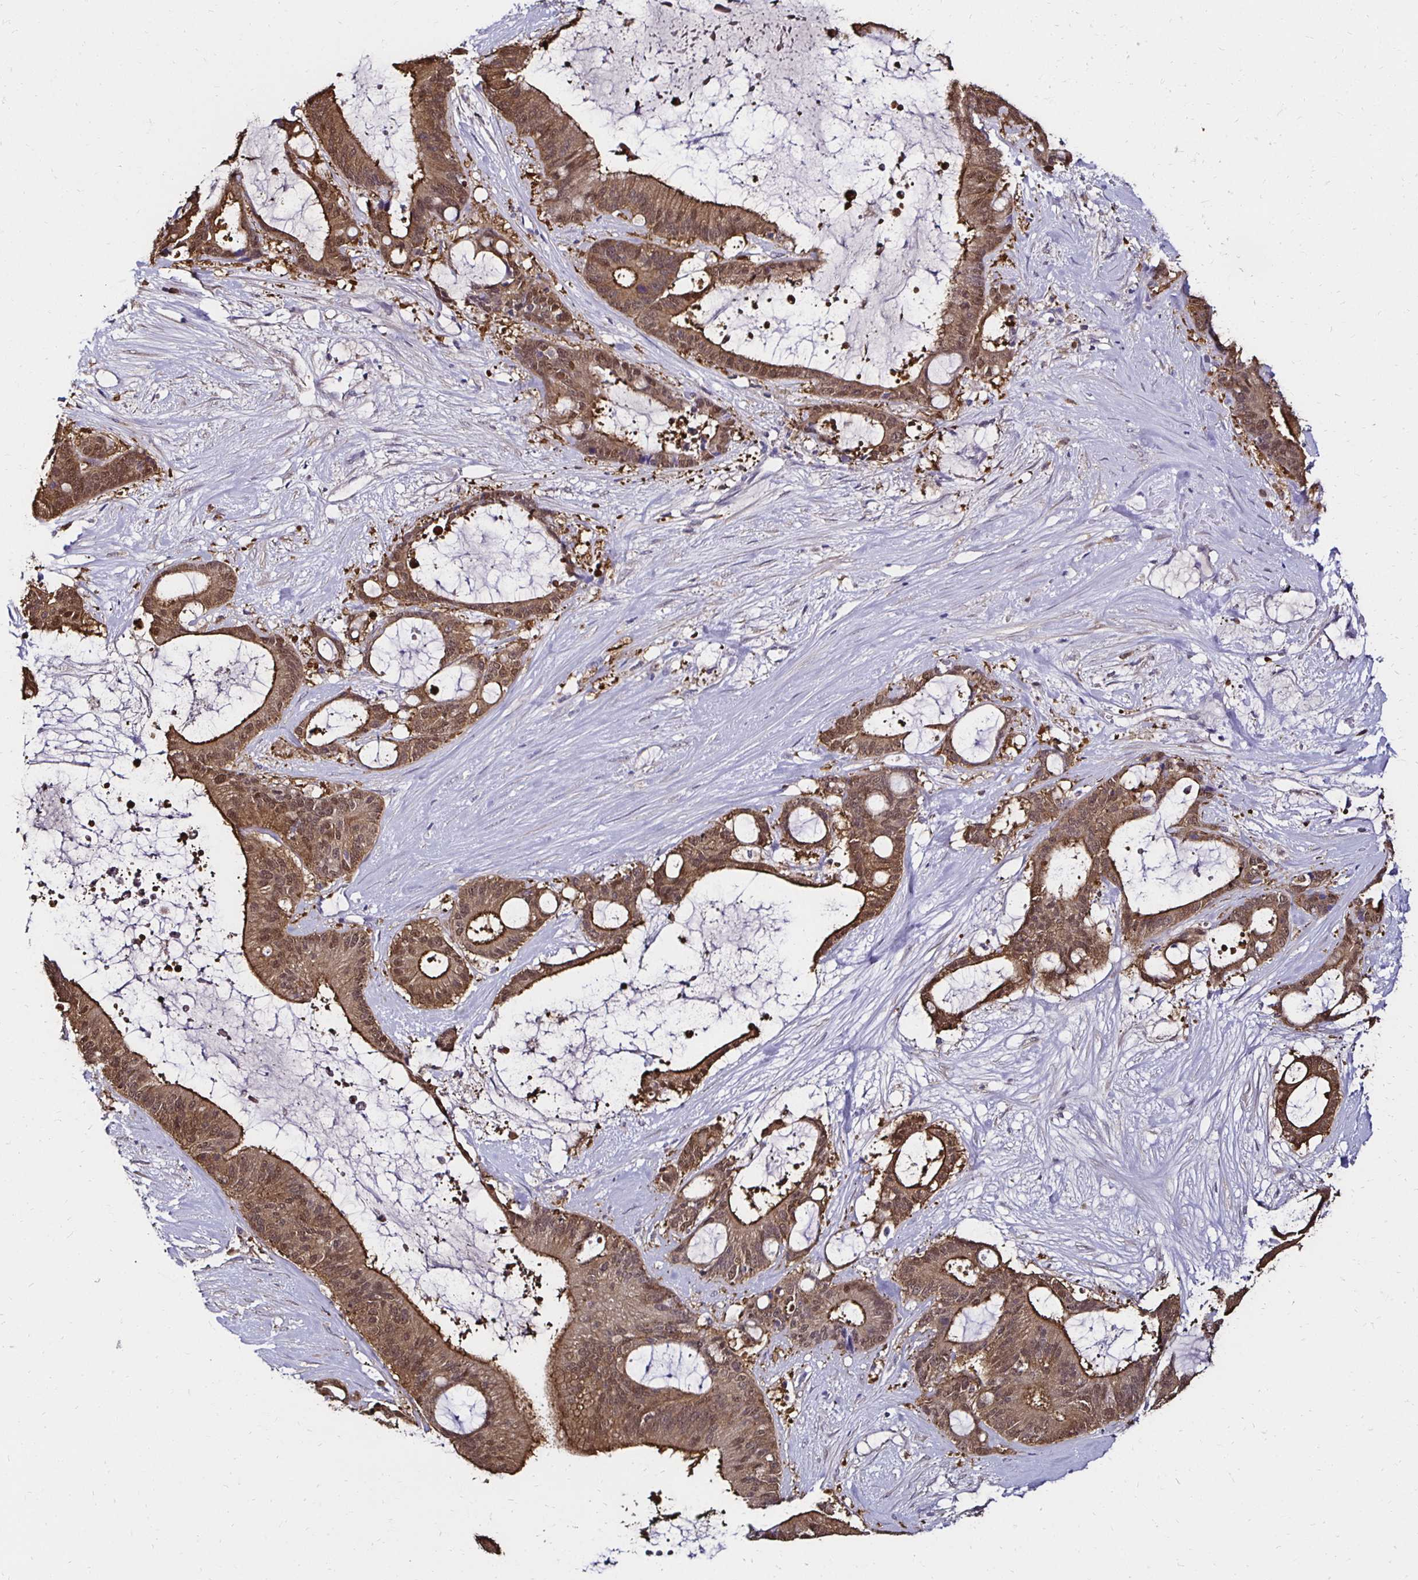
{"staining": {"intensity": "moderate", "quantity": ">75%", "location": "cytoplasmic/membranous,nuclear"}, "tissue": "liver cancer", "cell_type": "Tumor cells", "image_type": "cancer", "snomed": [{"axis": "morphology", "description": "Normal tissue, NOS"}, {"axis": "morphology", "description": "Cholangiocarcinoma"}, {"axis": "topography", "description": "Liver"}, {"axis": "topography", "description": "Peripheral nerve tissue"}], "caption": "A micrograph showing moderate cytoplasmic/membranous and nuclear staining in about >75% of tumor cells in liver cancer (cholangiocarcinoma), as visualized by brown immunohistochemical staining.", "gene": "TXN", "patient": {"sex": "female", "age": 73}}